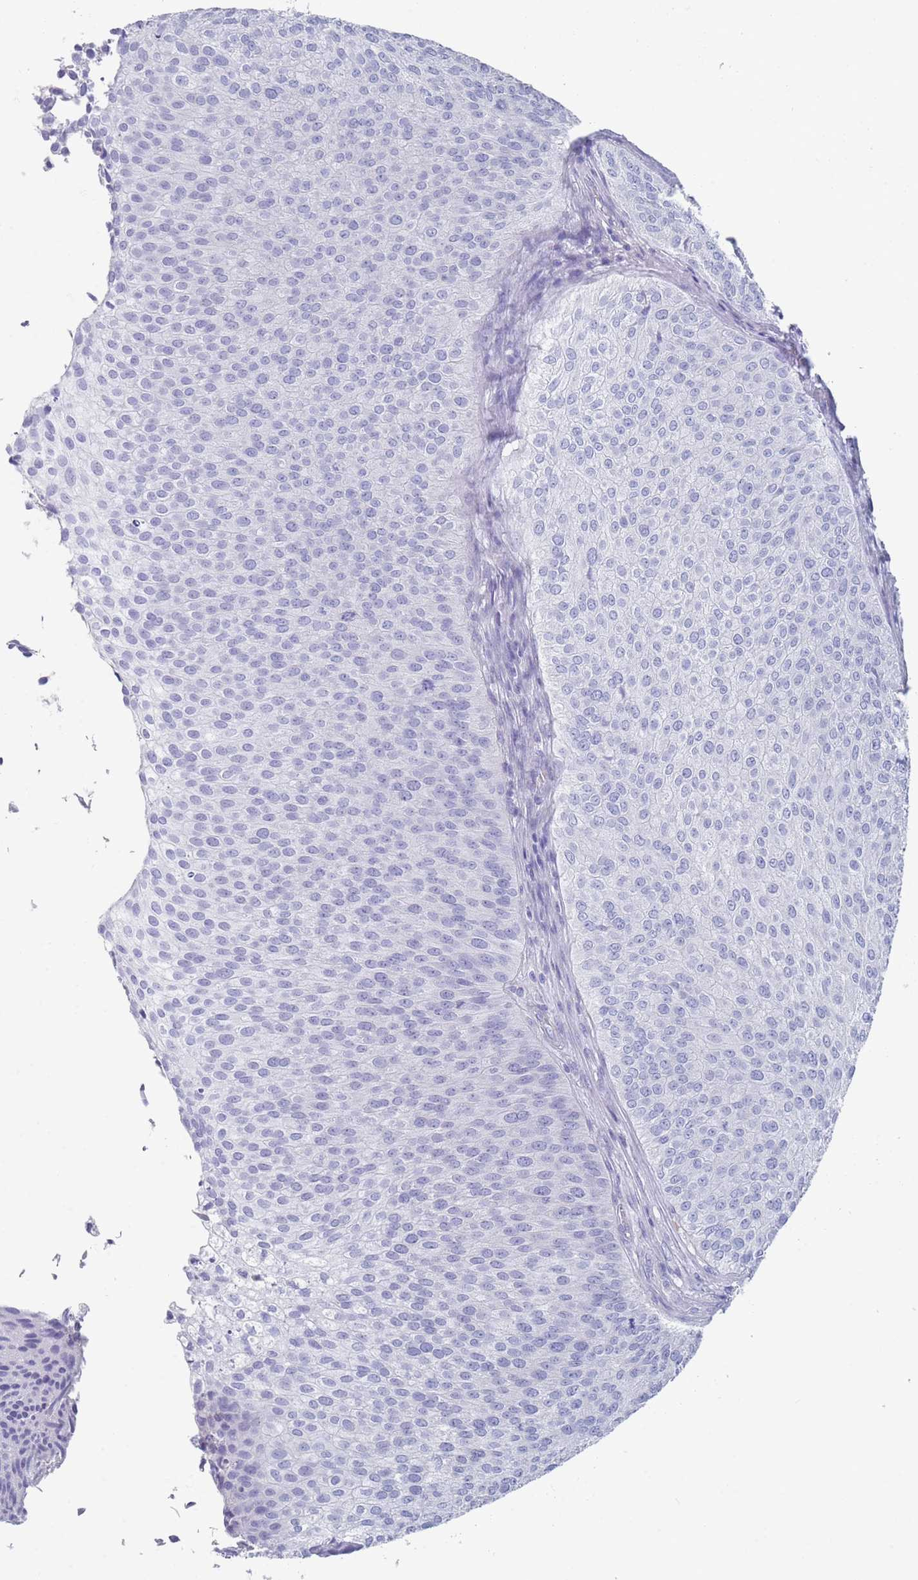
{"staining": {"intensity": "negative", "quantity": "none", "location": "none"}, "tissue": "urothelial cancer", "cell_type": "Tumor cells", "image_type": "cancer", "snomed": [{"axis": "morphology", "description": "Urothelial carcinoma, Low grade"}, {"axis": "topography", "description": "Urinary bladder"}], "caption": "There is no significant staining in tumor cells of urothelial carcinoma (low-grade). Nuclei are stained in blue.", "gene": "ST8SIA5", "patient": {"sex": "male", "age": 84}}